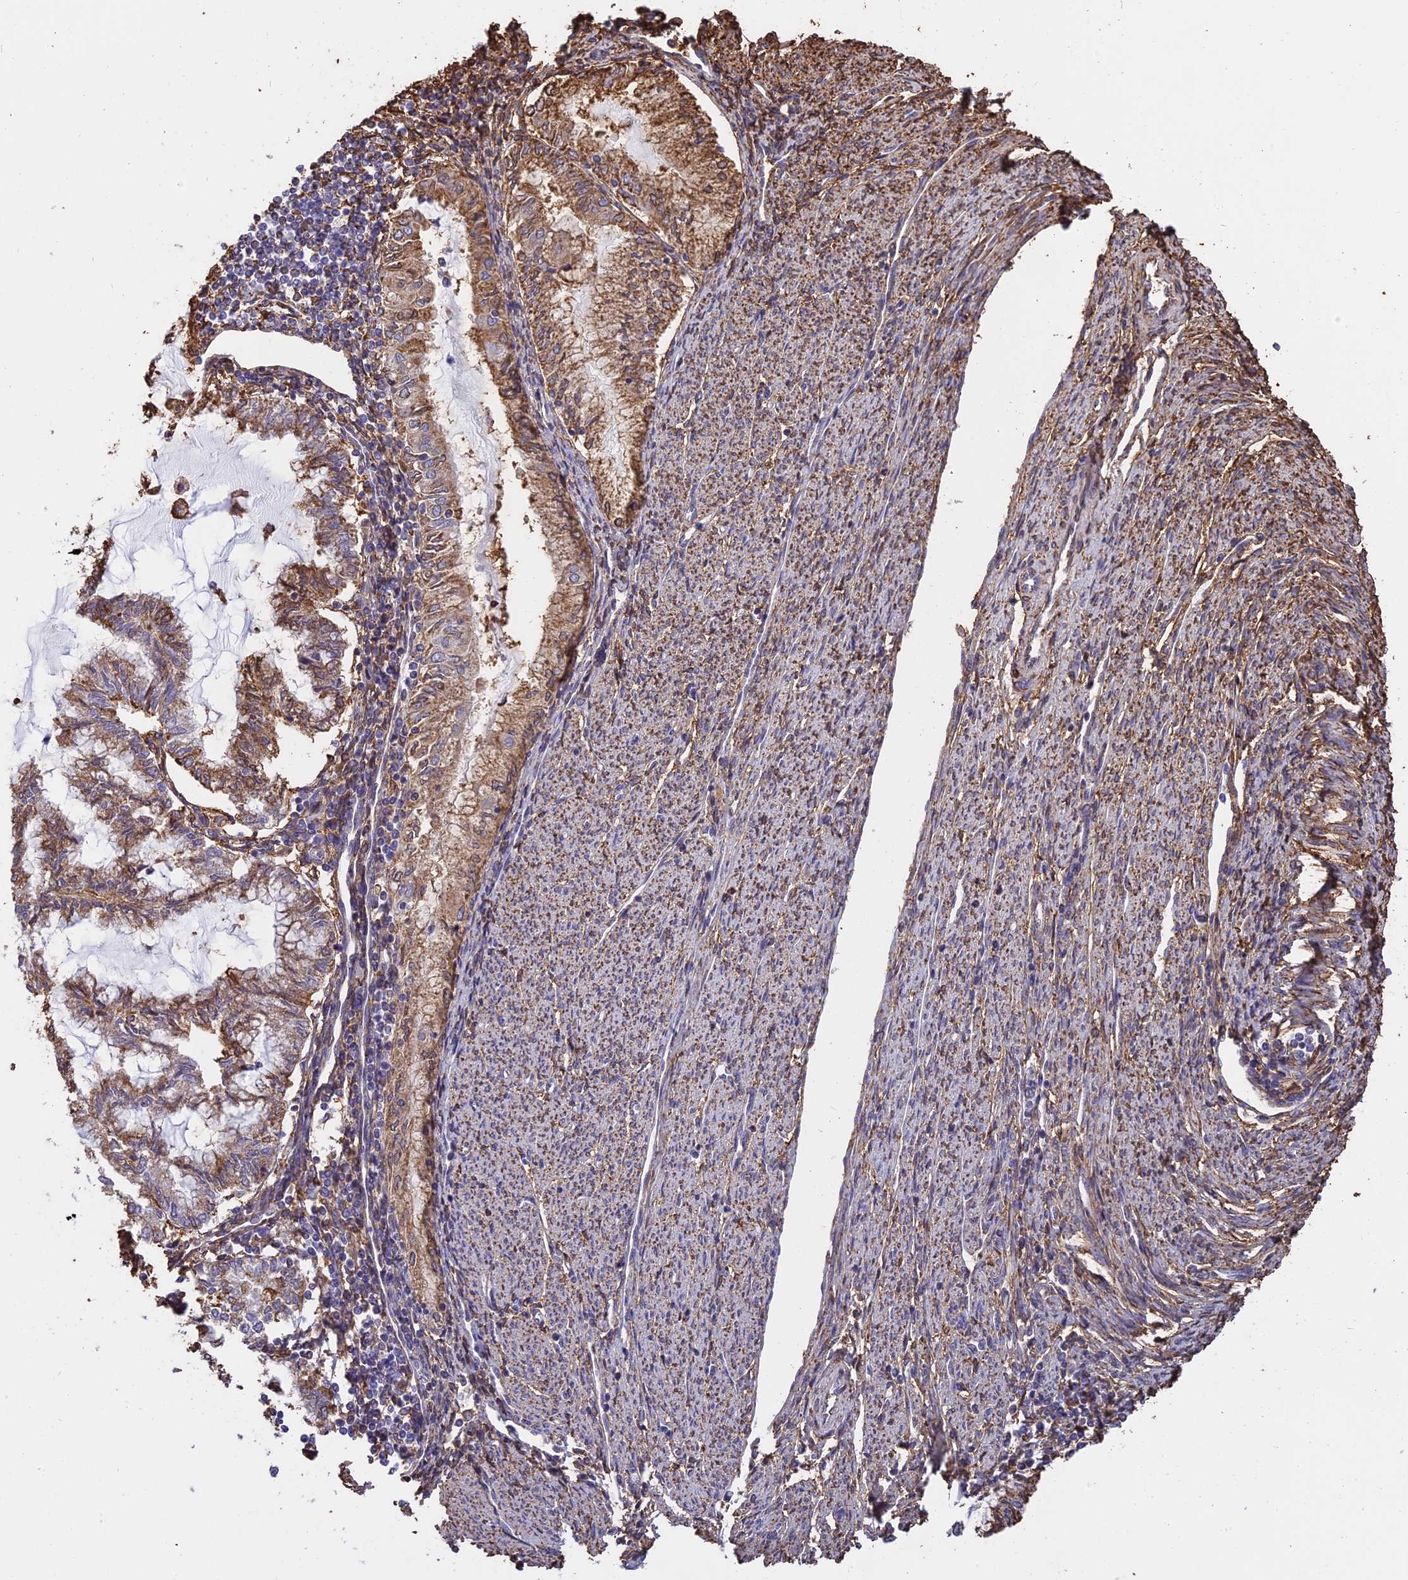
{"staining": {"intensity": "moderate", "quantity": ">75%", "location": "cytoplasmic/membranous"}, "tissue": "endometrial cancer", "cell_type": "Tumor cells", "image_type": "cancer", "snomed": [{"axis": "morphology", "description": "Adenocarcinoma, NOS"}, {"axis": "topography", "description": "Endometrium"}], "caption": "Moderate cytoplasmic/membranous staining is identified in approximately >75% of tumor cells in adenocarcinoma (endometrial).", "gene": "TMEM255B", "patient": {"sex": "female", "age": 79}}